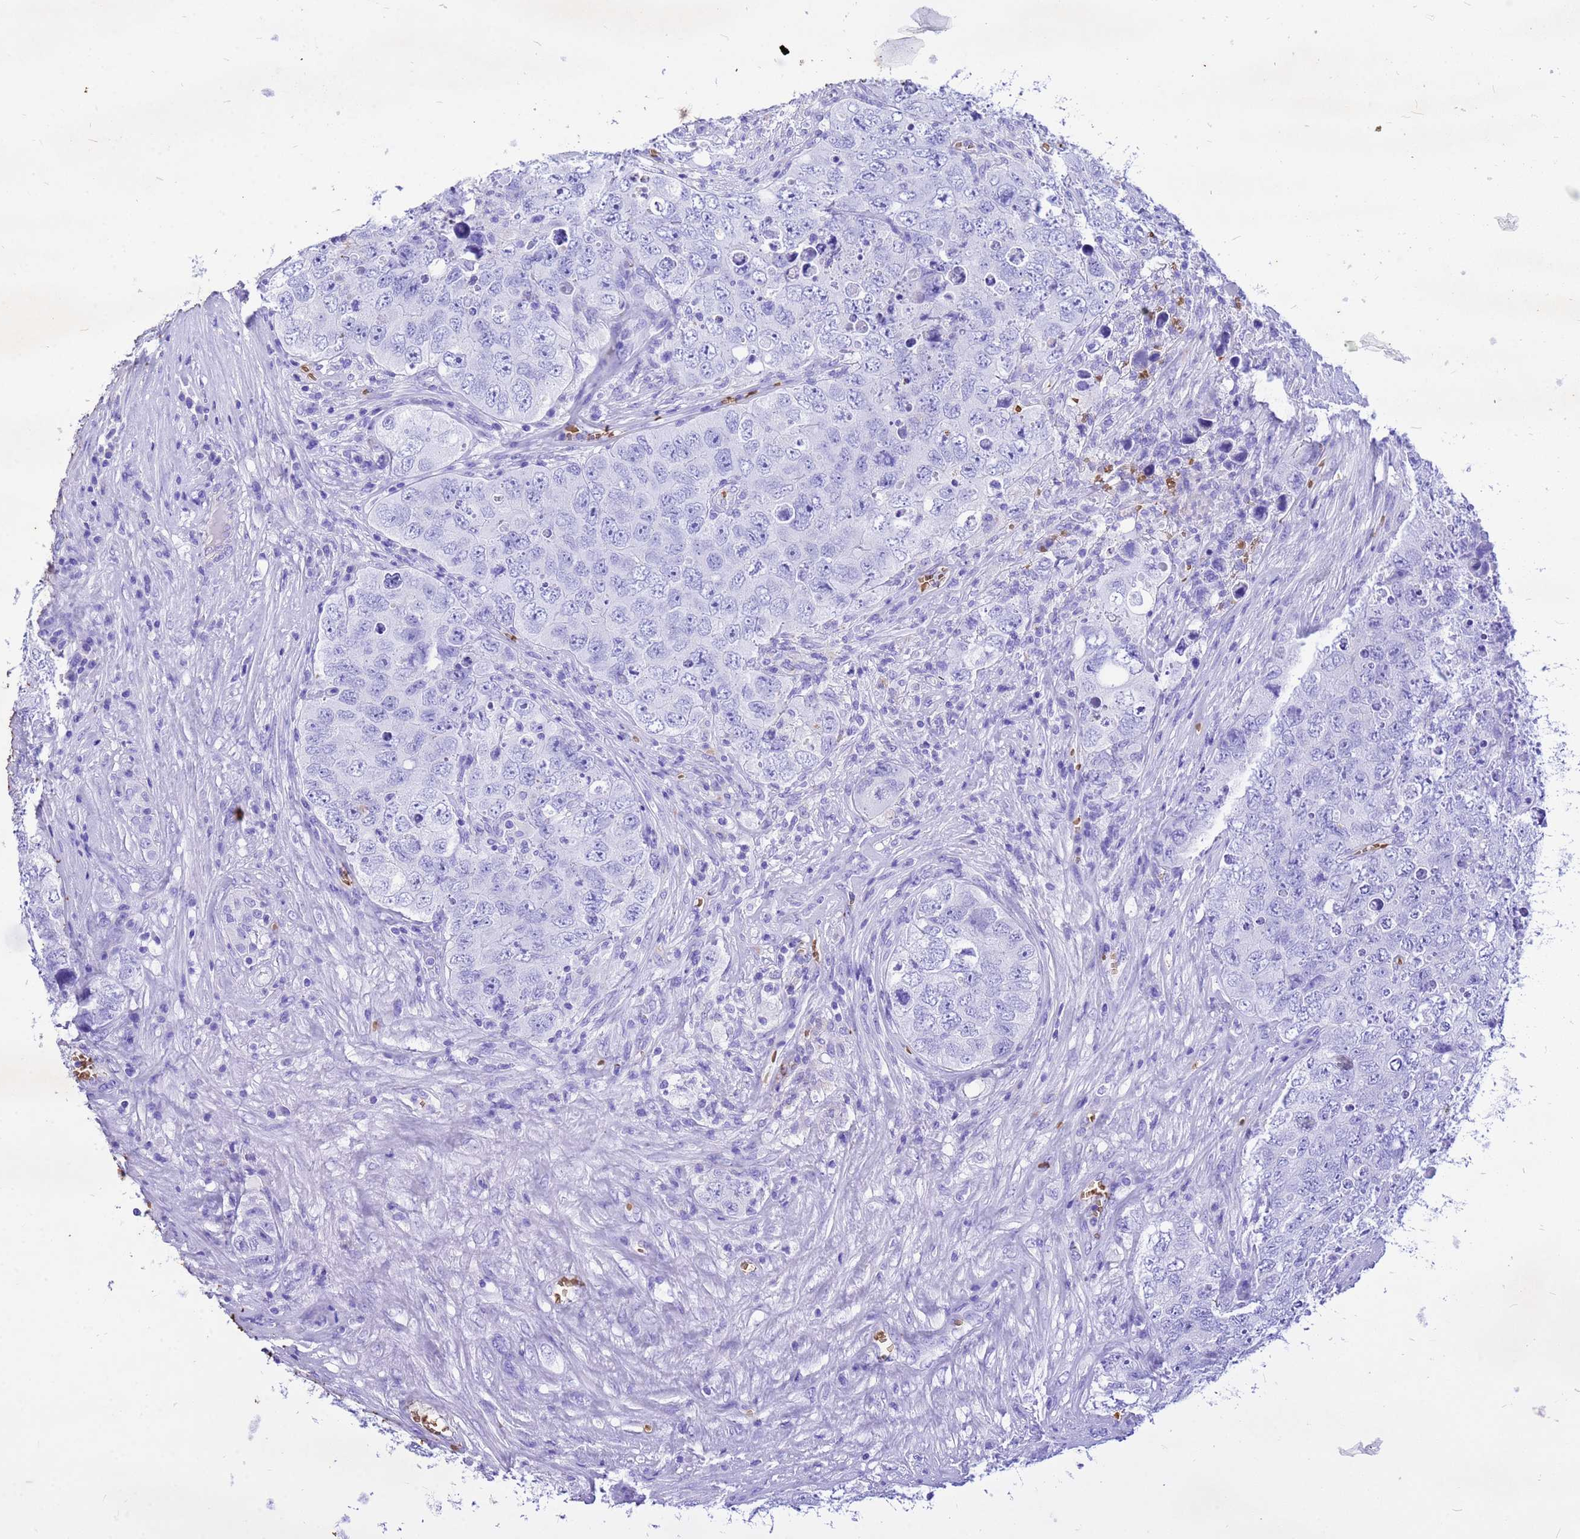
{"staining": {"intensity": "negative", "quantity": "none", "location": "none"}, "tissue": "testis cancer", "cell_type": "Tumor cells", "image_type": "cancer", "snomed": [{"axis": "morphology", "description": "Seminoma, NOS"}, {"axis": "morphology", "description": "Carcinoma, Embryonal, NOS"}, {"axis": "topography", "description": "Testis"}], "caption": "Tumor cells are negative for protein expression in human testis cancer.", "gene": "HBA2", "patient": {"sex": "male", "age": 43}}